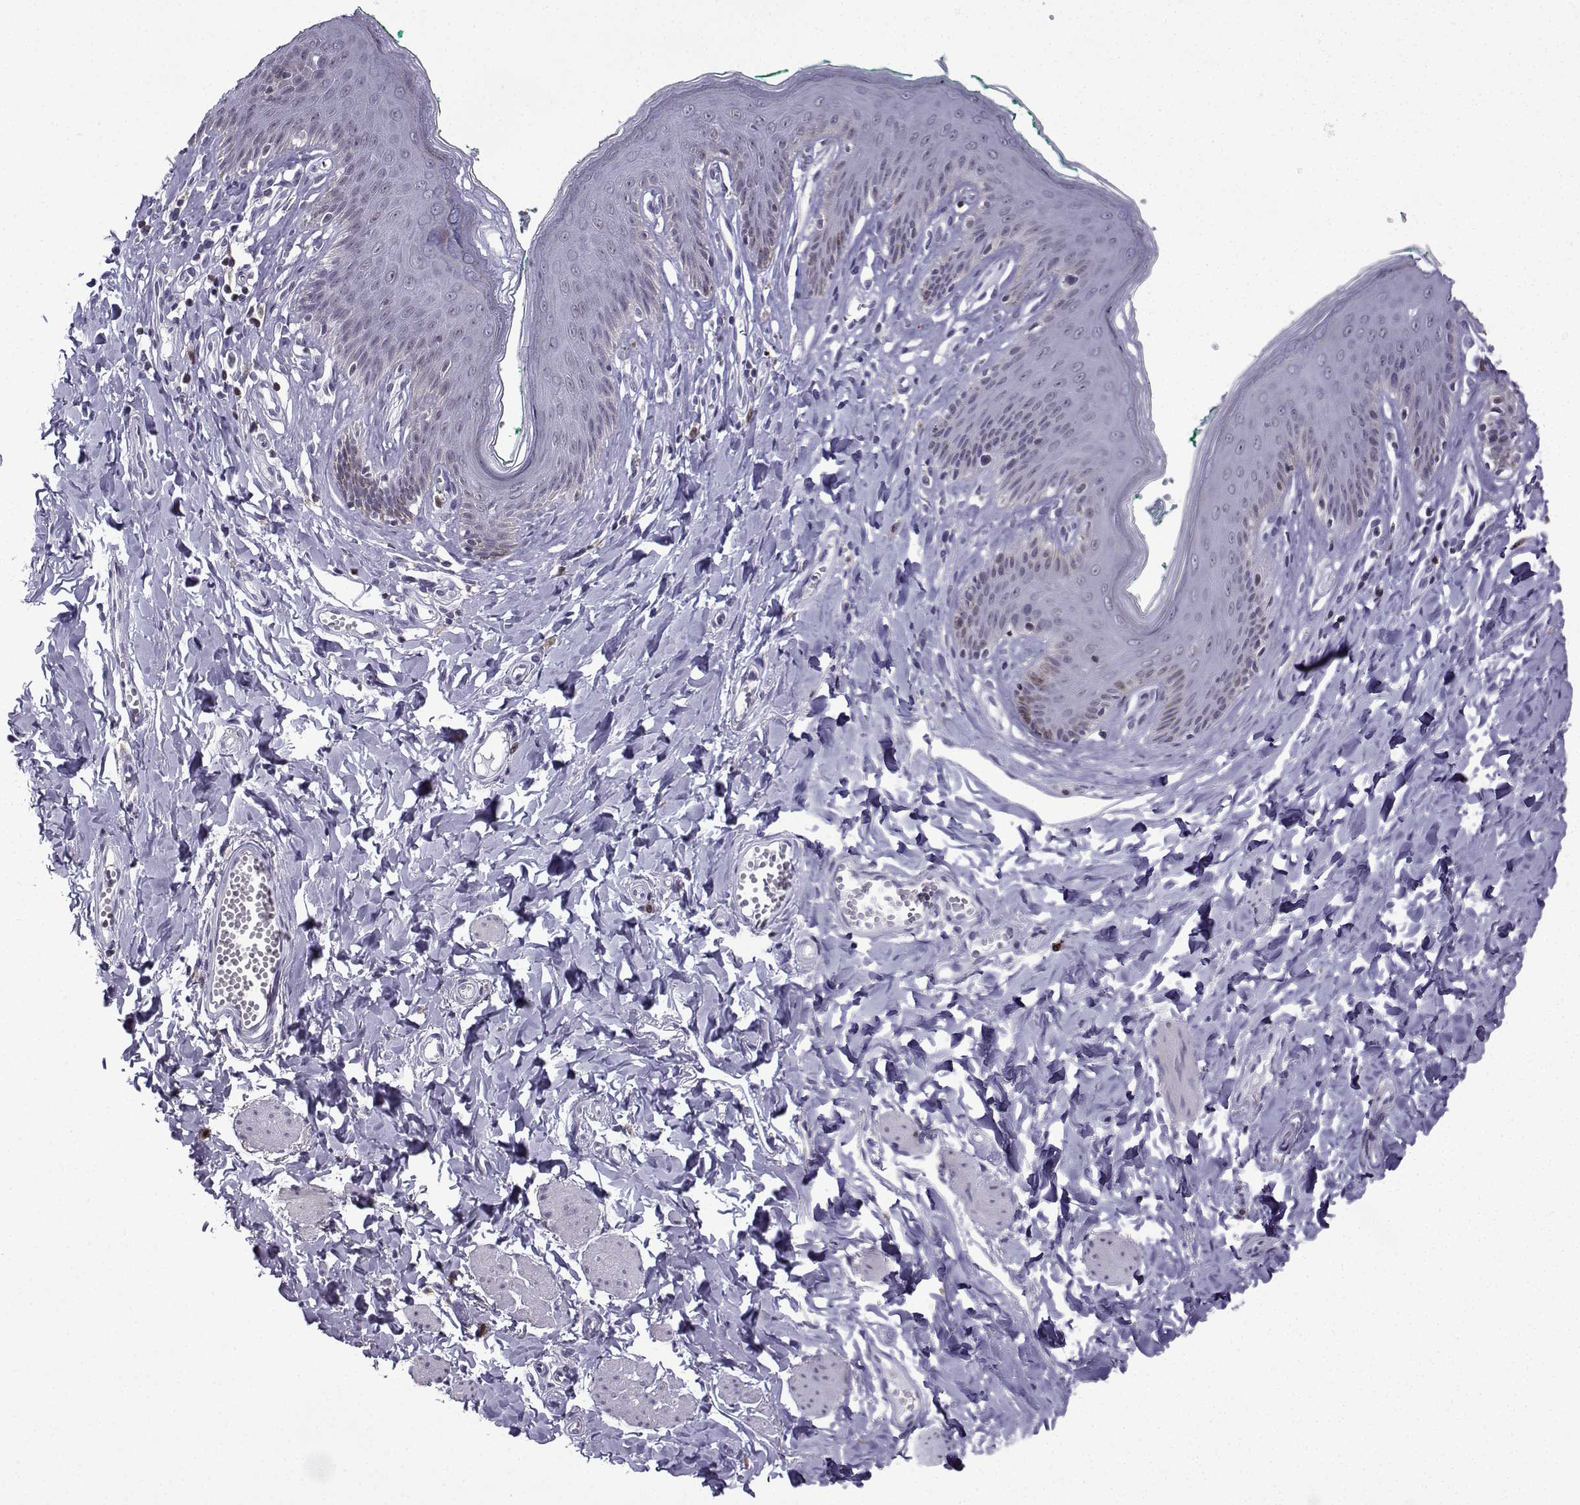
{"staining": {"intensity": "negative", "quantity": "none", "location": "none"}, "tissue": "skin", "cell_type": "Epidermal cells", "image_type": "normal", "snomed": [{"axis": "morphology", "description": "Normal tissue, NOS"}, {"axis": "topography", "description": "Vulva"}], "caption": "This is a micrograph of immunohistochemistry staining of unremarkable skin, which shows no positivity in epidermal cells. The staining was performed using DAB to visualize the protein expression in brown, while the nuclei were stained in blue with hematoxylin (Magnification: 20x).", "gene": "HTR7", "patient": {"sex": "female", "age": 66}}